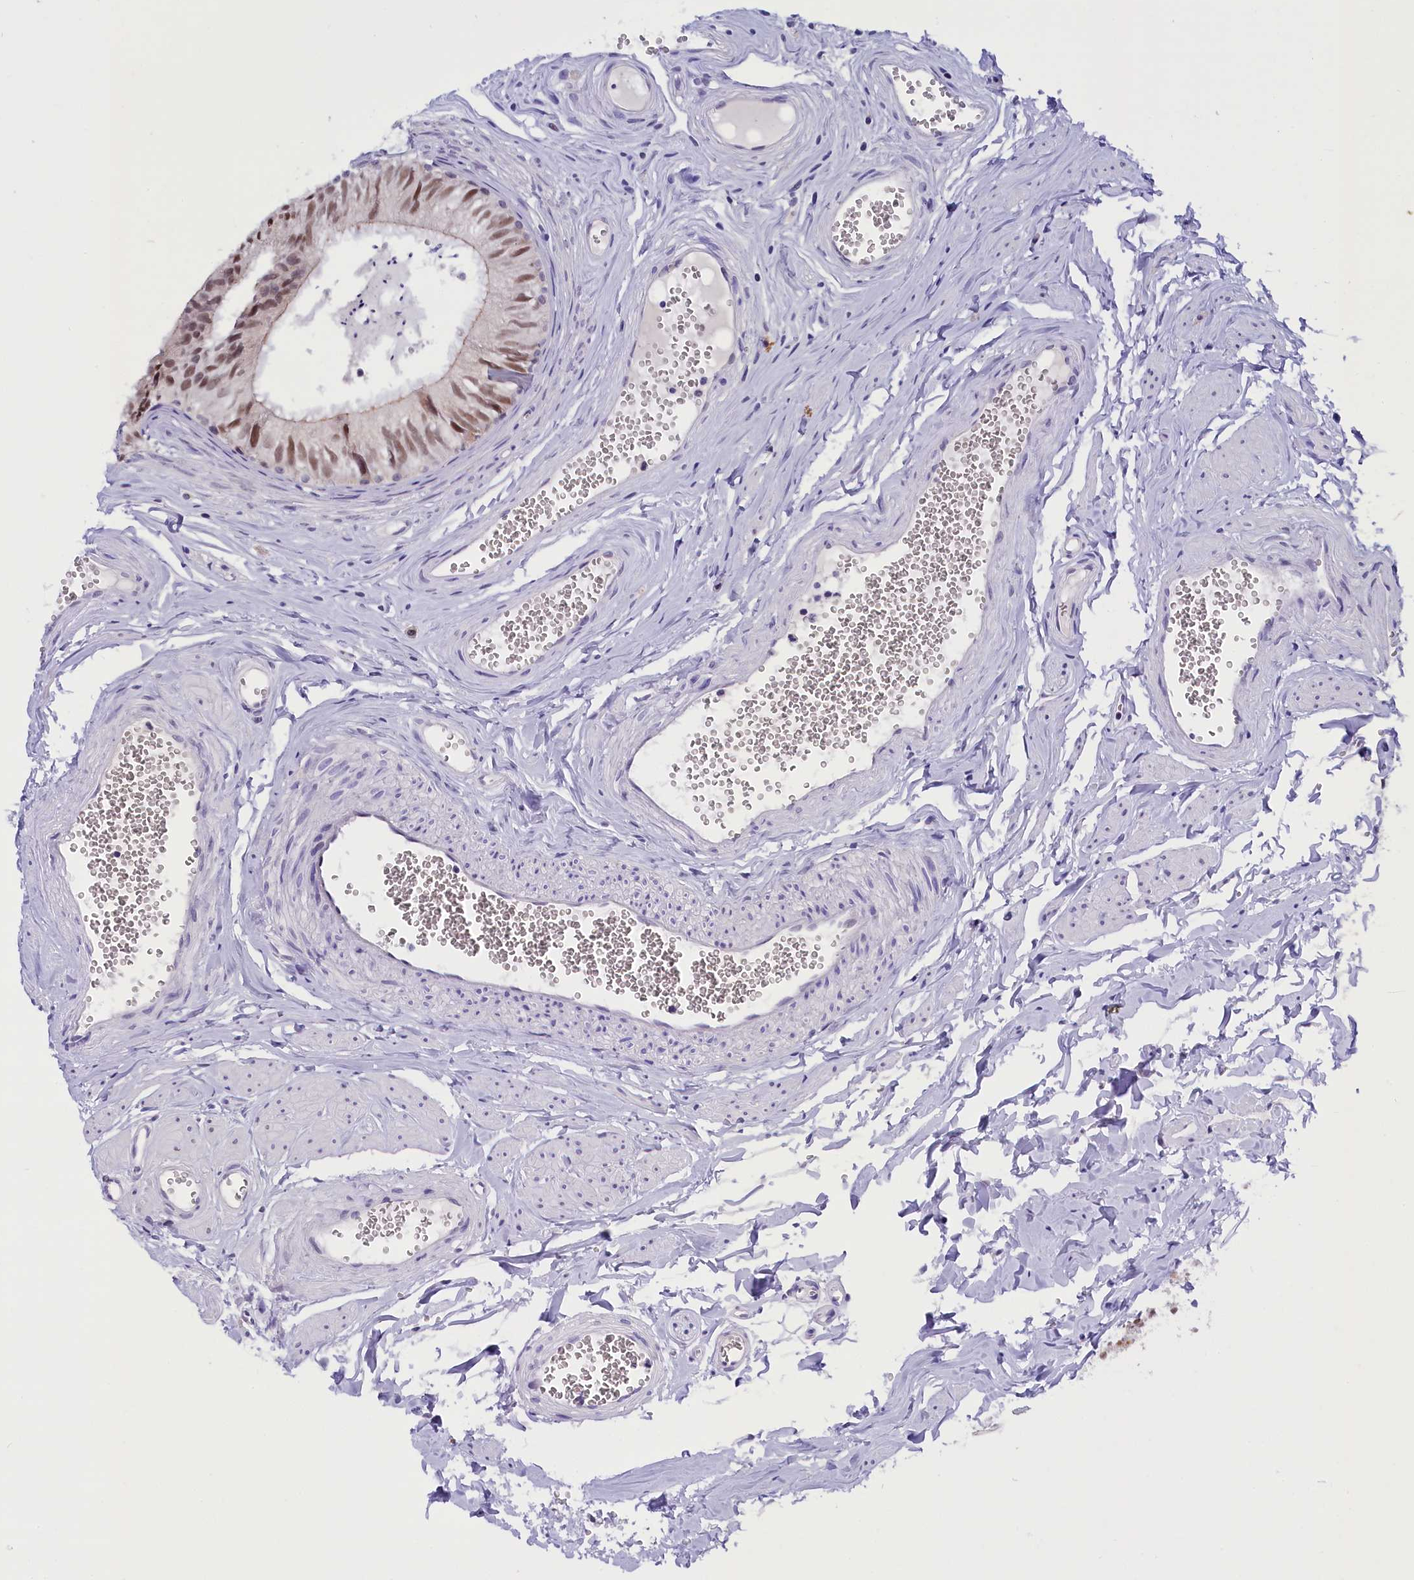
{"staining": {"intensity": "moderate", "quantity": ">75%", "location": "nuclear"}, "tissue": "epididymis", "cell_type": "Glandular cells", "image_type": "normal", "snomed": [{"axis": "morphology", "description": "Normal tissue, NOS"}, {"axis": "topography", "description": "Epididymis"}], "caption": "Immunohistochemical staining of benign human epididymis displays medium levels of moderate nuclear positivity in approximately >75% of glandular cells.", "gene": "OSGEP", "patient": {"sex": "male", "age": 36}}